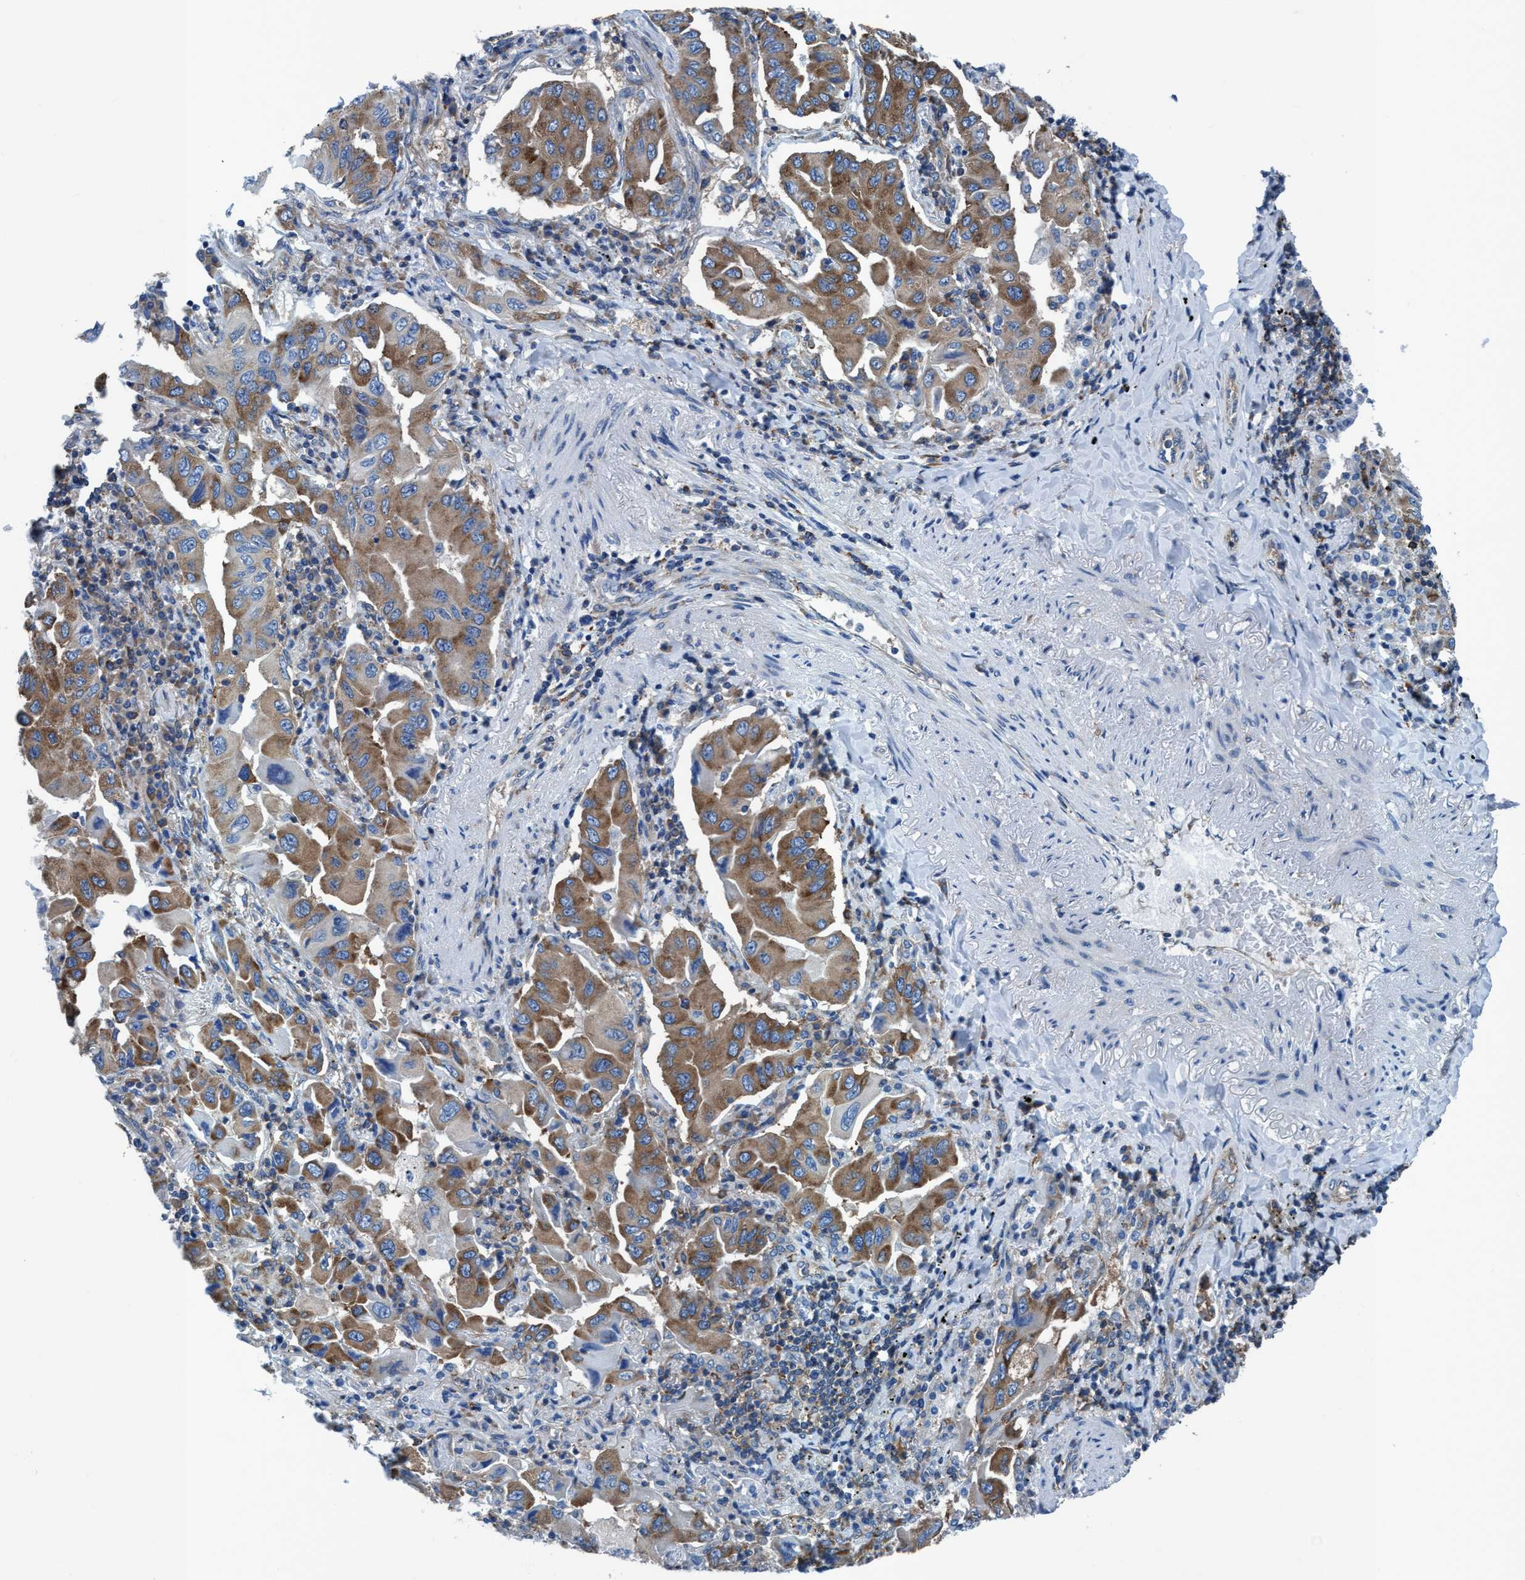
{"staining": {"intensity": "moderate", "quantity": ">75%", "location": "cytoplasmic/membranous"}, "tissue": "lung cancer", "cell_type": "Tumor cells", "image_type": "cancer", "snomed": [{"axis": "morphology", "description": "Adenocarcinoma, NOS"}, {"axis": "topography", "description": "Lung"}], "caption": "Human lung adenocarcinoma stained with a brown dye reveals moderate cytoplasmic/membranous positive positivity in approximately >75% of tumor cells.", "gene": "NMT1", "patient": {"sex": "female", "age": 65}}